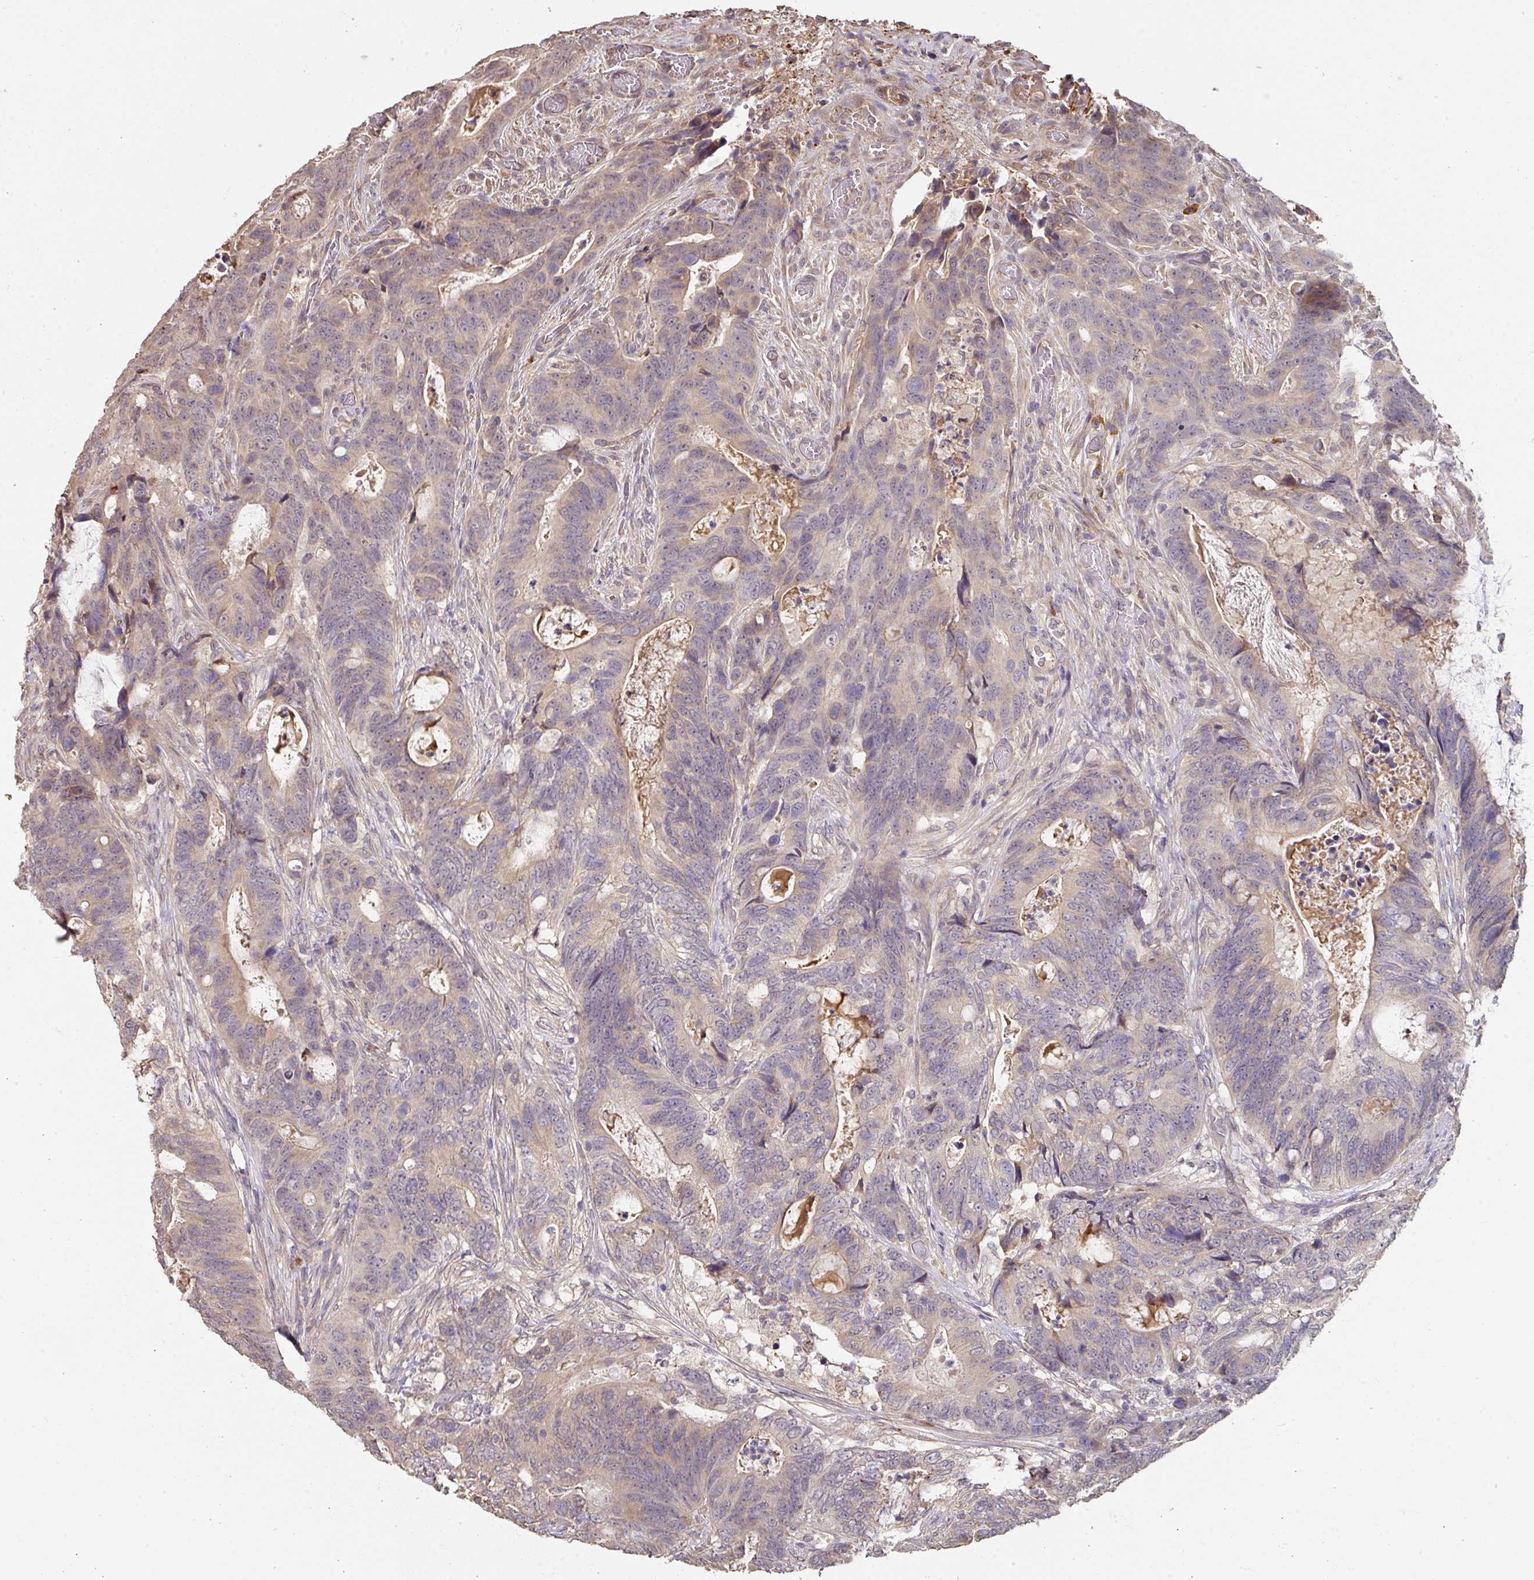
{"staining": {"intensity": "weak", "quantity": "<25%", "location": "cytoplasmic/membranous"}, "tissue": "colorectal cancer", "cell_type": "Tumor cells", "image_type": "cancer", "snomed": [{"axis": "morphology", "description": "Adenocarcinoma, NOS"}, {"axis": "topography", "description": "Colon"}], "caption": "The immunohistochemistry photomicrograph has no significant staining in tumor cells of colorectal cancer tissue.", "gene": "ACVR2B", "patient": {"sex": "female", "age": 82}}